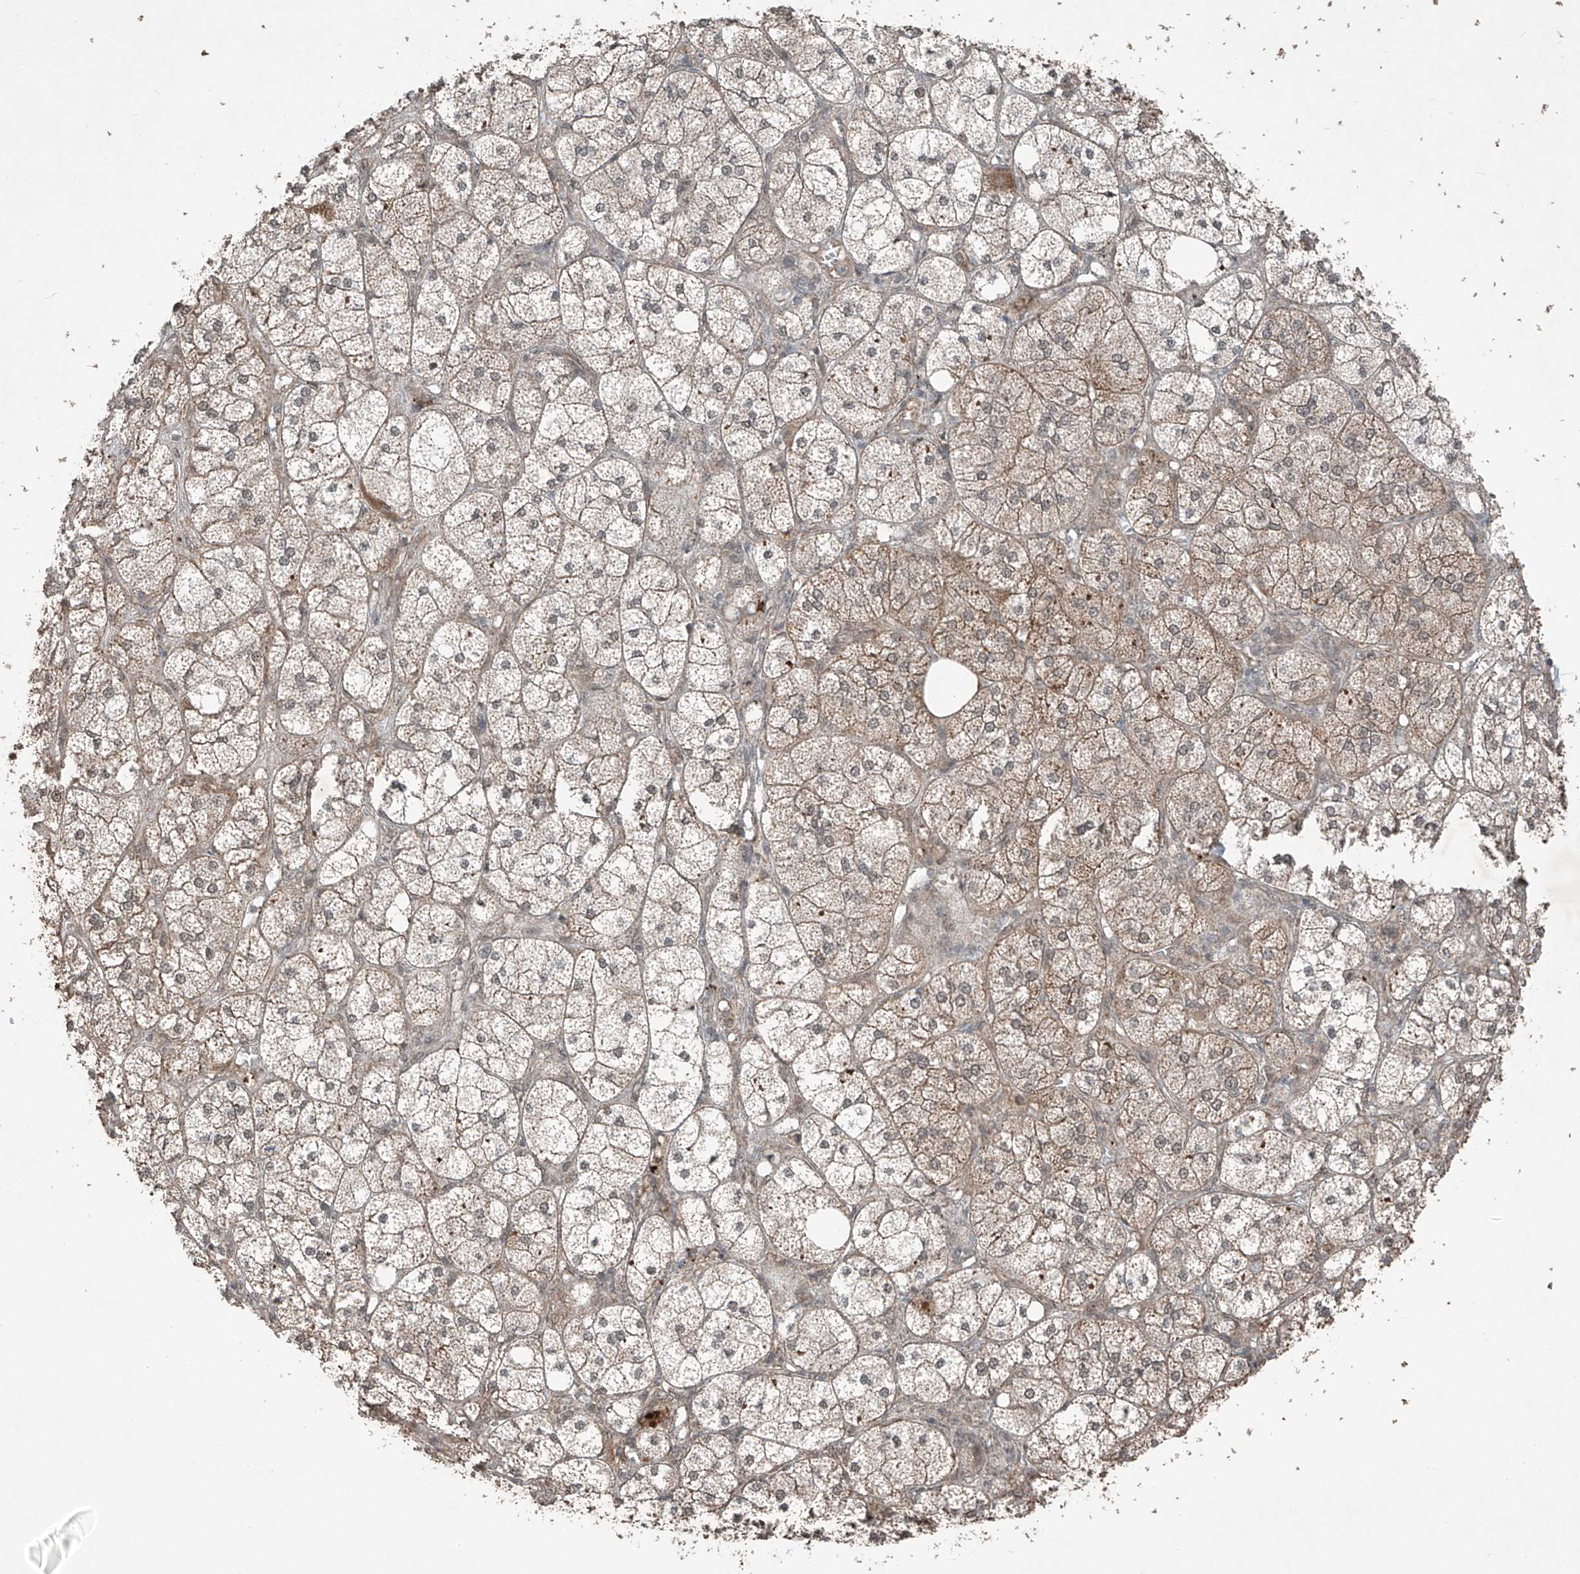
{"staining": {"intensity": "moderate", "quantity": ">75%", "location": "cytoplasmic/membranous,nuclear"}, "tissue": "adrenal gland", "cell_type": "Glandular cells", "image_type": "normal", "snomed": [{"axis": "morphology", "description": "Normal tissue, NOS"}, {"axis": "topography", "description": "Adrenal gland"}], "caption": "Glandular cells show medium levels of moderate cytoplasmic/membranous,nuclear expression in approximately >75% of cells in benign adrenal gland. (DAB (3,3'-diaminobenzidine) IHC, brown staining for protein, blue staining for nuclei).", "gene": "ZNF620", "patient": {"sex": "female", "age": 61}}